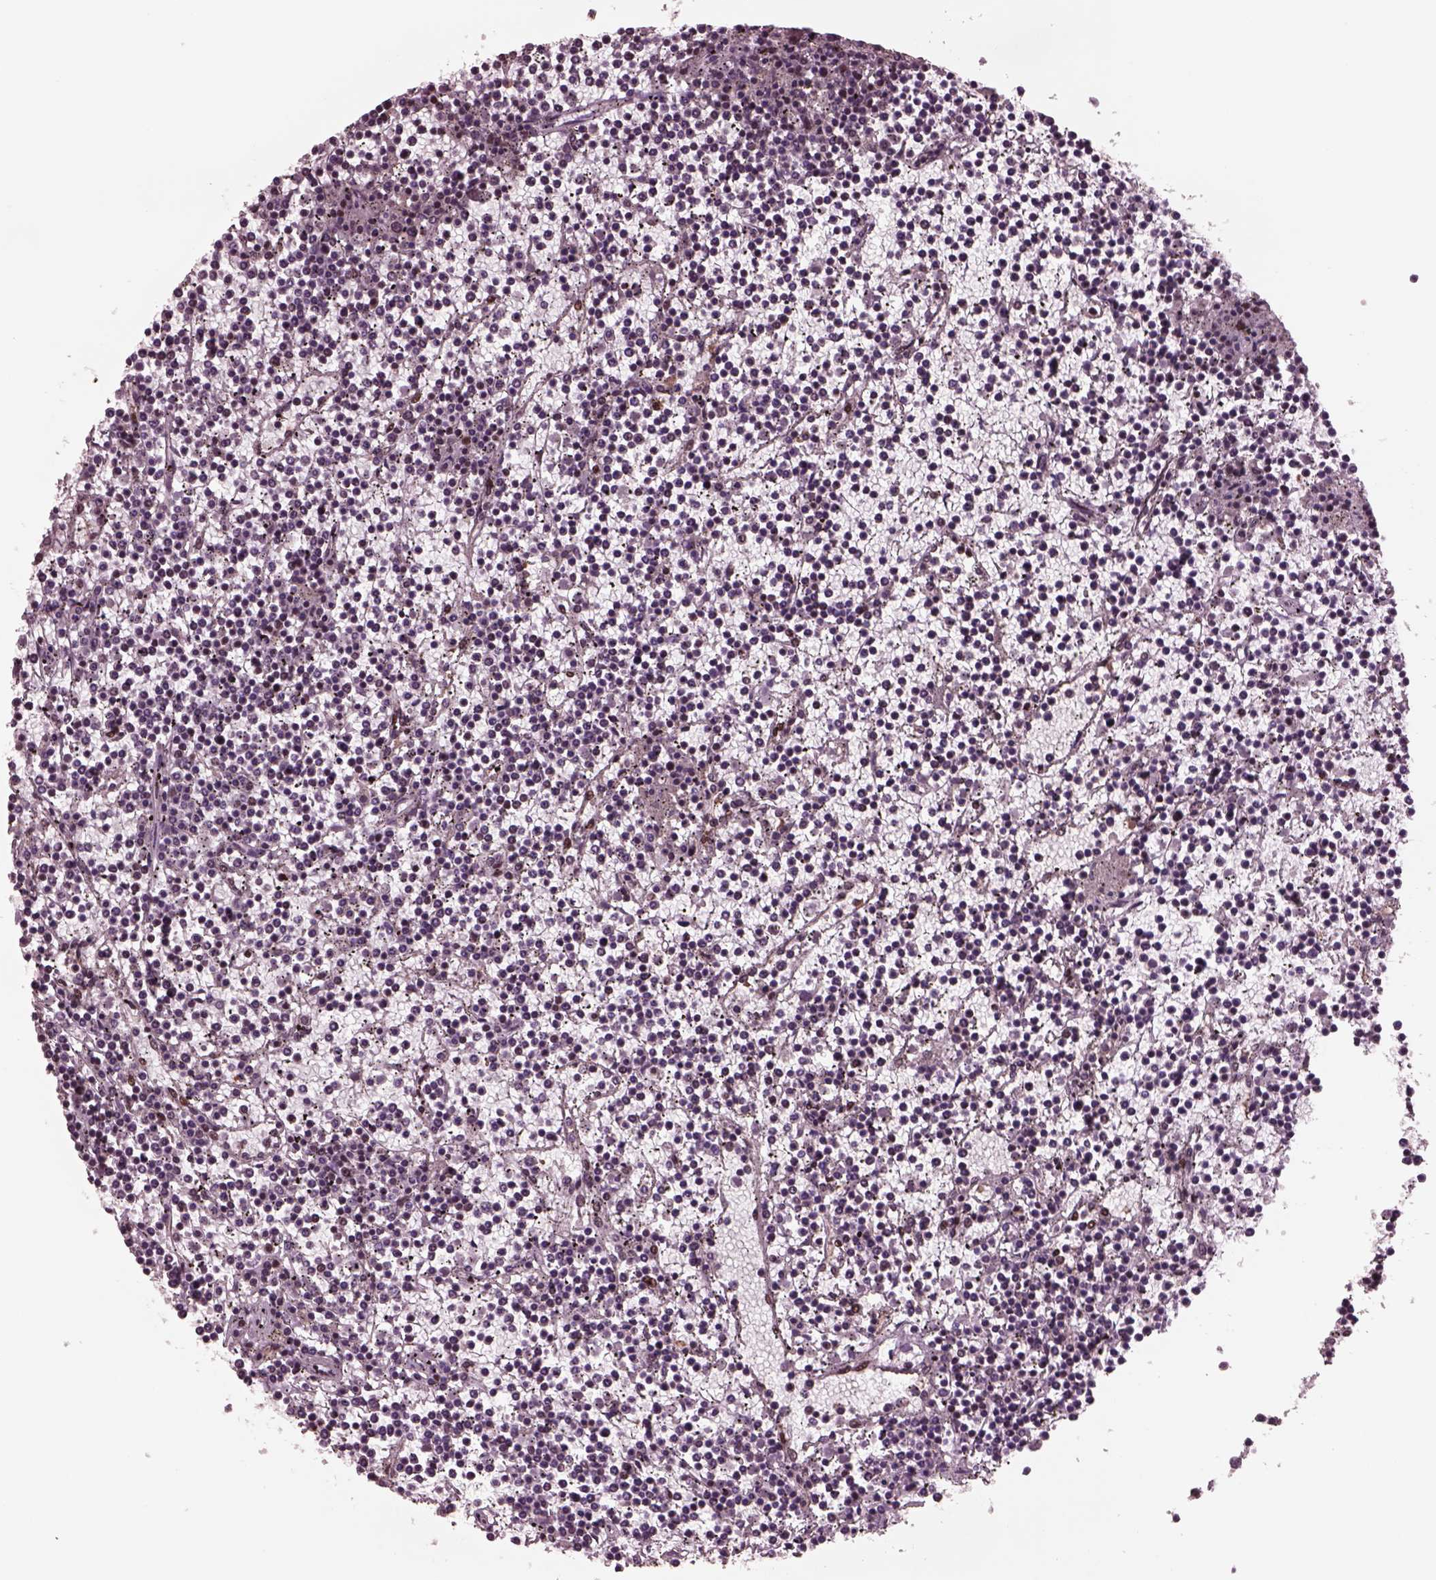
{"staining": {"intensity": "negative", "quantity": "none", "location": "none"}, "tissue": "lymphoma", "cell_type": "Tumor cells", "image_type": "cancer", "snomed": [{"axis": "morphology", "description": "Malignant lymphoma, non-Hodgkin's type, Low grade"}, {"axis": "topography", "description": "Spleen"}], "caption": "Low-grade malignant lymphoma, non-Hodgkin's type stained for a protein using IHC shows no positivity tumor cells.", "gene": "NAP1L5", "patient": {"sex": "female", "age": 19}}